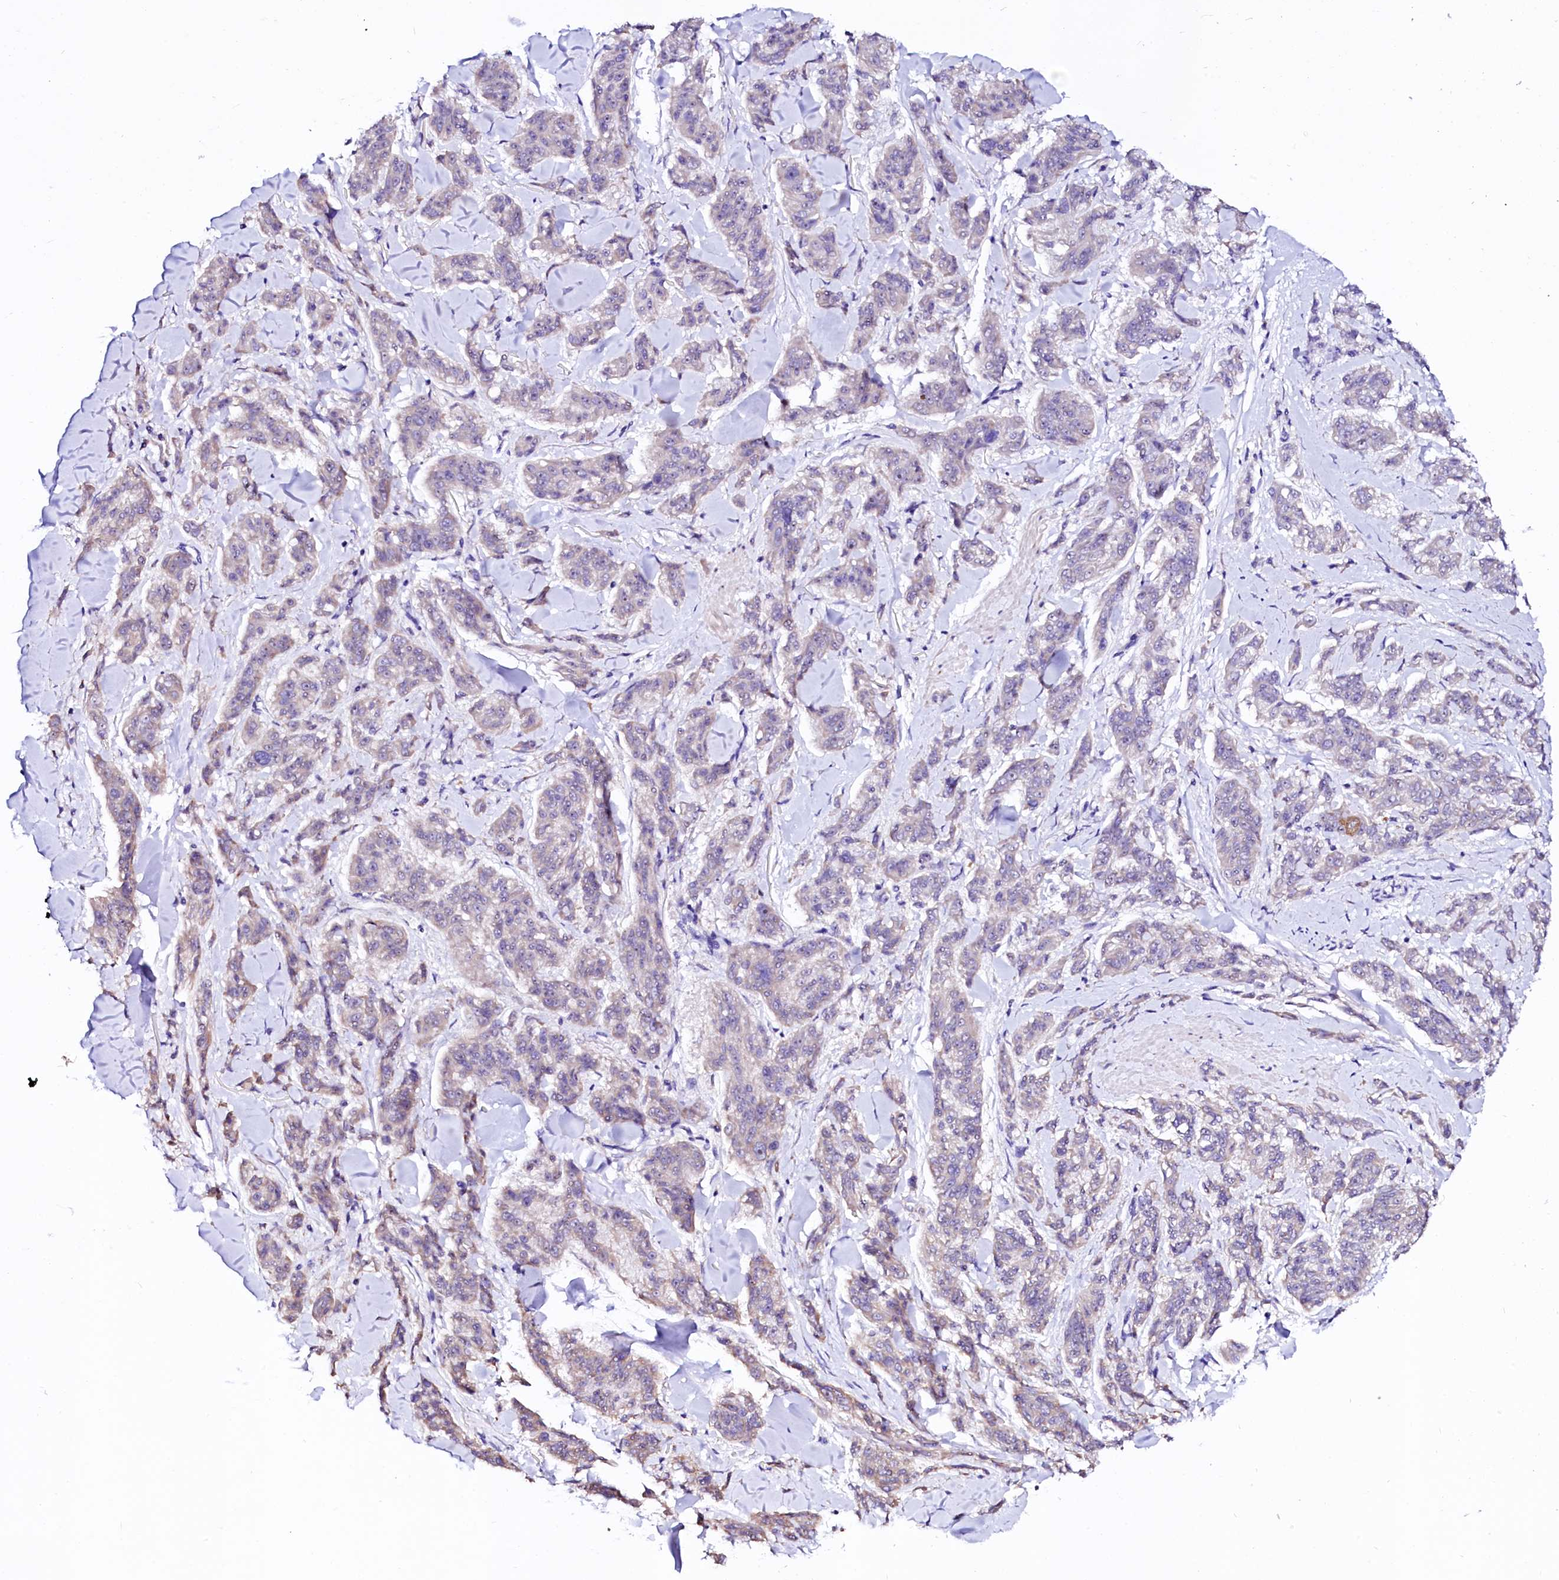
{"staining": {"intensity": "negative", "quantity": "none", "location": "none"}, "tissue": "melanoma", "cell_type": "Tumor cells", "image_type": "cancer", "snomed": [{"axis": "morphology", "description": "Malignant melanoma, NOS"}, {"axis": "topography", "description": "Skin"}], "caption": "DAB (3,3'-diaminobenzidine) immunohistochemical staining of malignant melanoma displays no significant expression in tumor cells.", "gene": "BTBD16", "patient": {"sex": "male", "age": 53}}